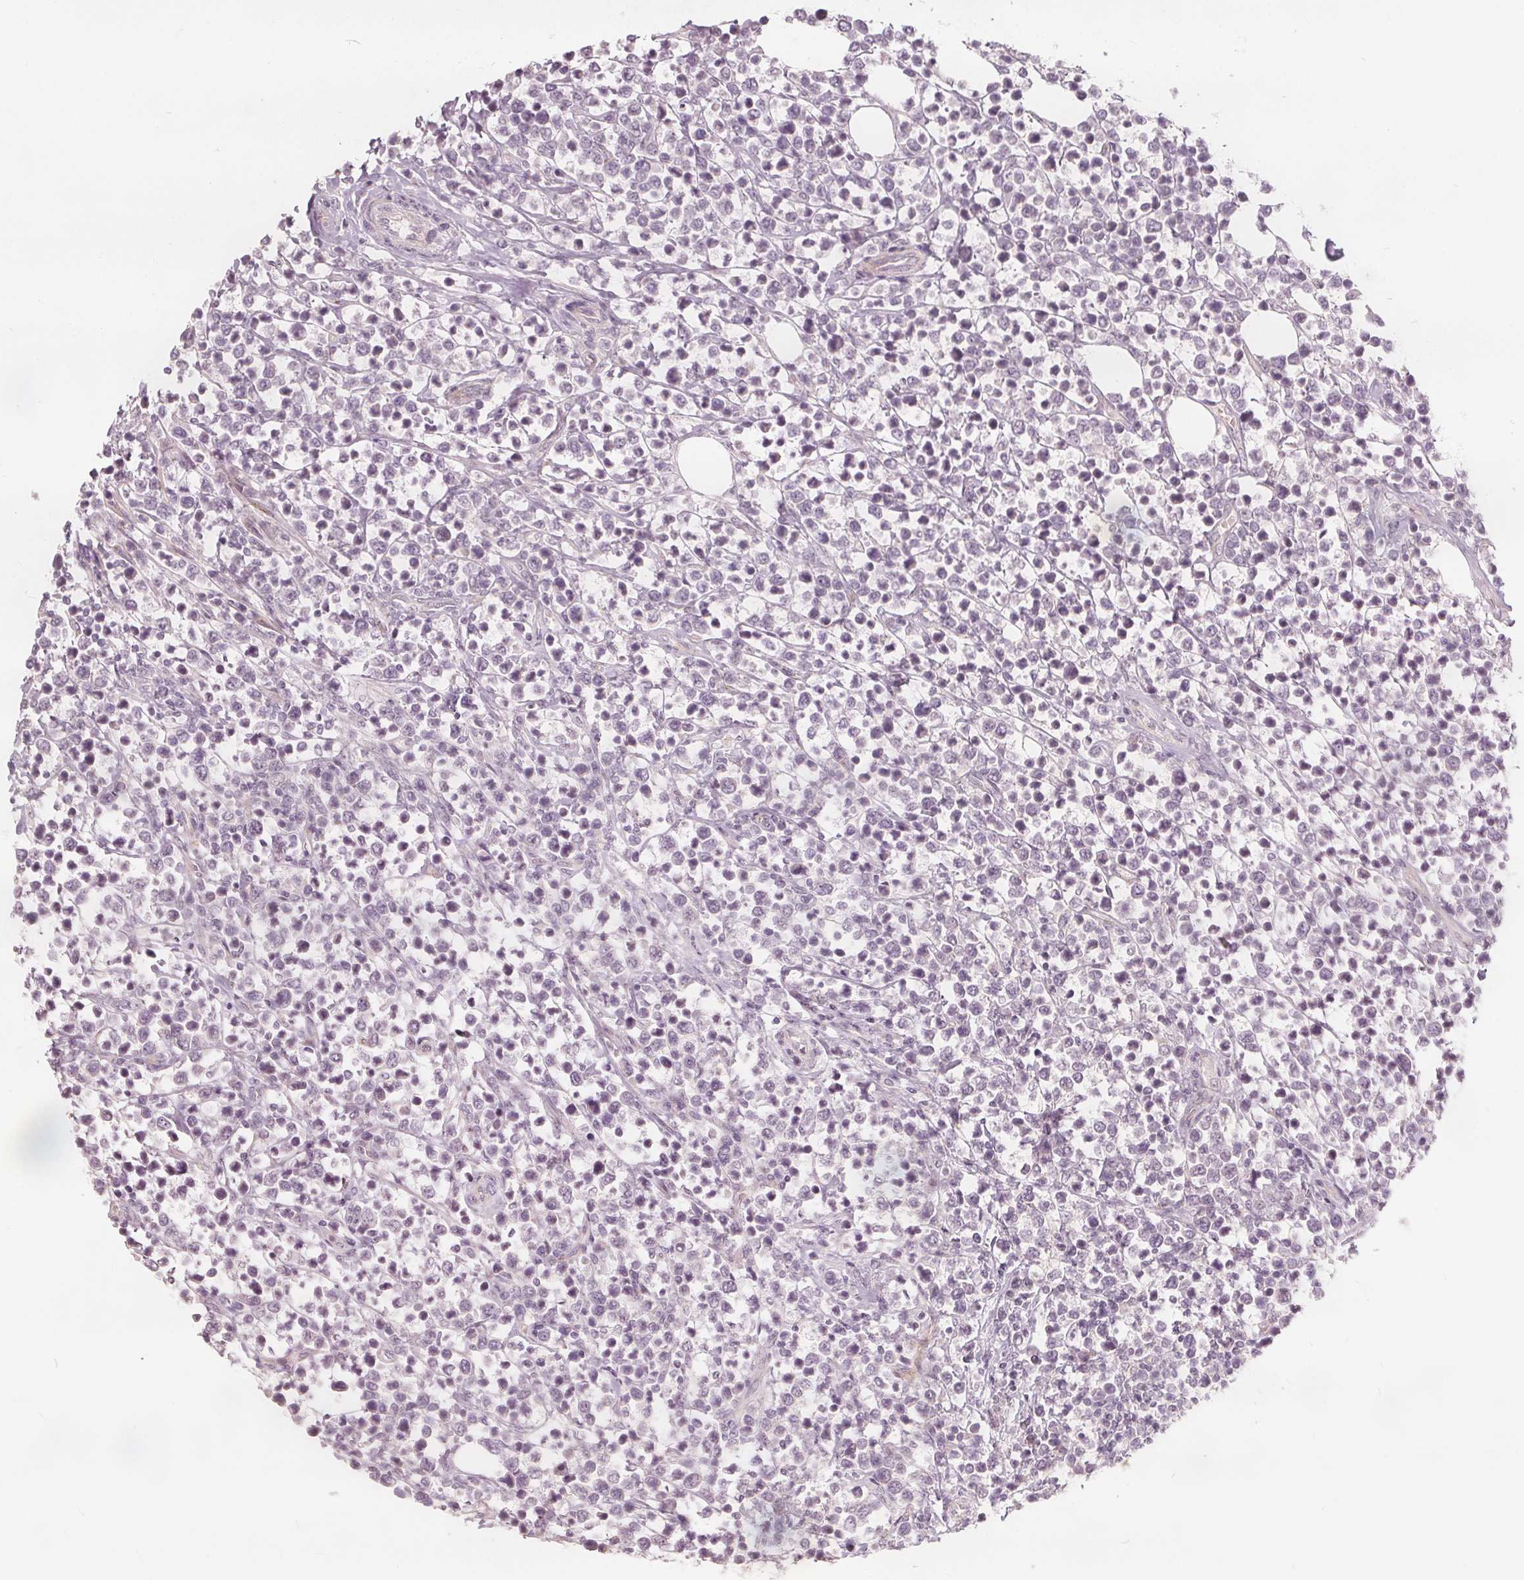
{"staining": {"intensity": "negative", "quantity": "none", "location": "none"}, "tissue": "lymphoma", "cell_type": "Tumor cells", "image_type": "cancer", "snomed": [{"axis": "morphology", "description": "Malignant lymphoma, non-Hodgkin's type, High grade"}, {"axis": "topography", "description": "Soft tissue"}], "caption": "IHC histopathology image of human high-grade malignant lymphoma, non-Hodgkin's type stained for a protein (brown), which exhibits no expression in tumor cells.", "gene": "PTPRT", "patient": {"sex": "female", "age": 56}}